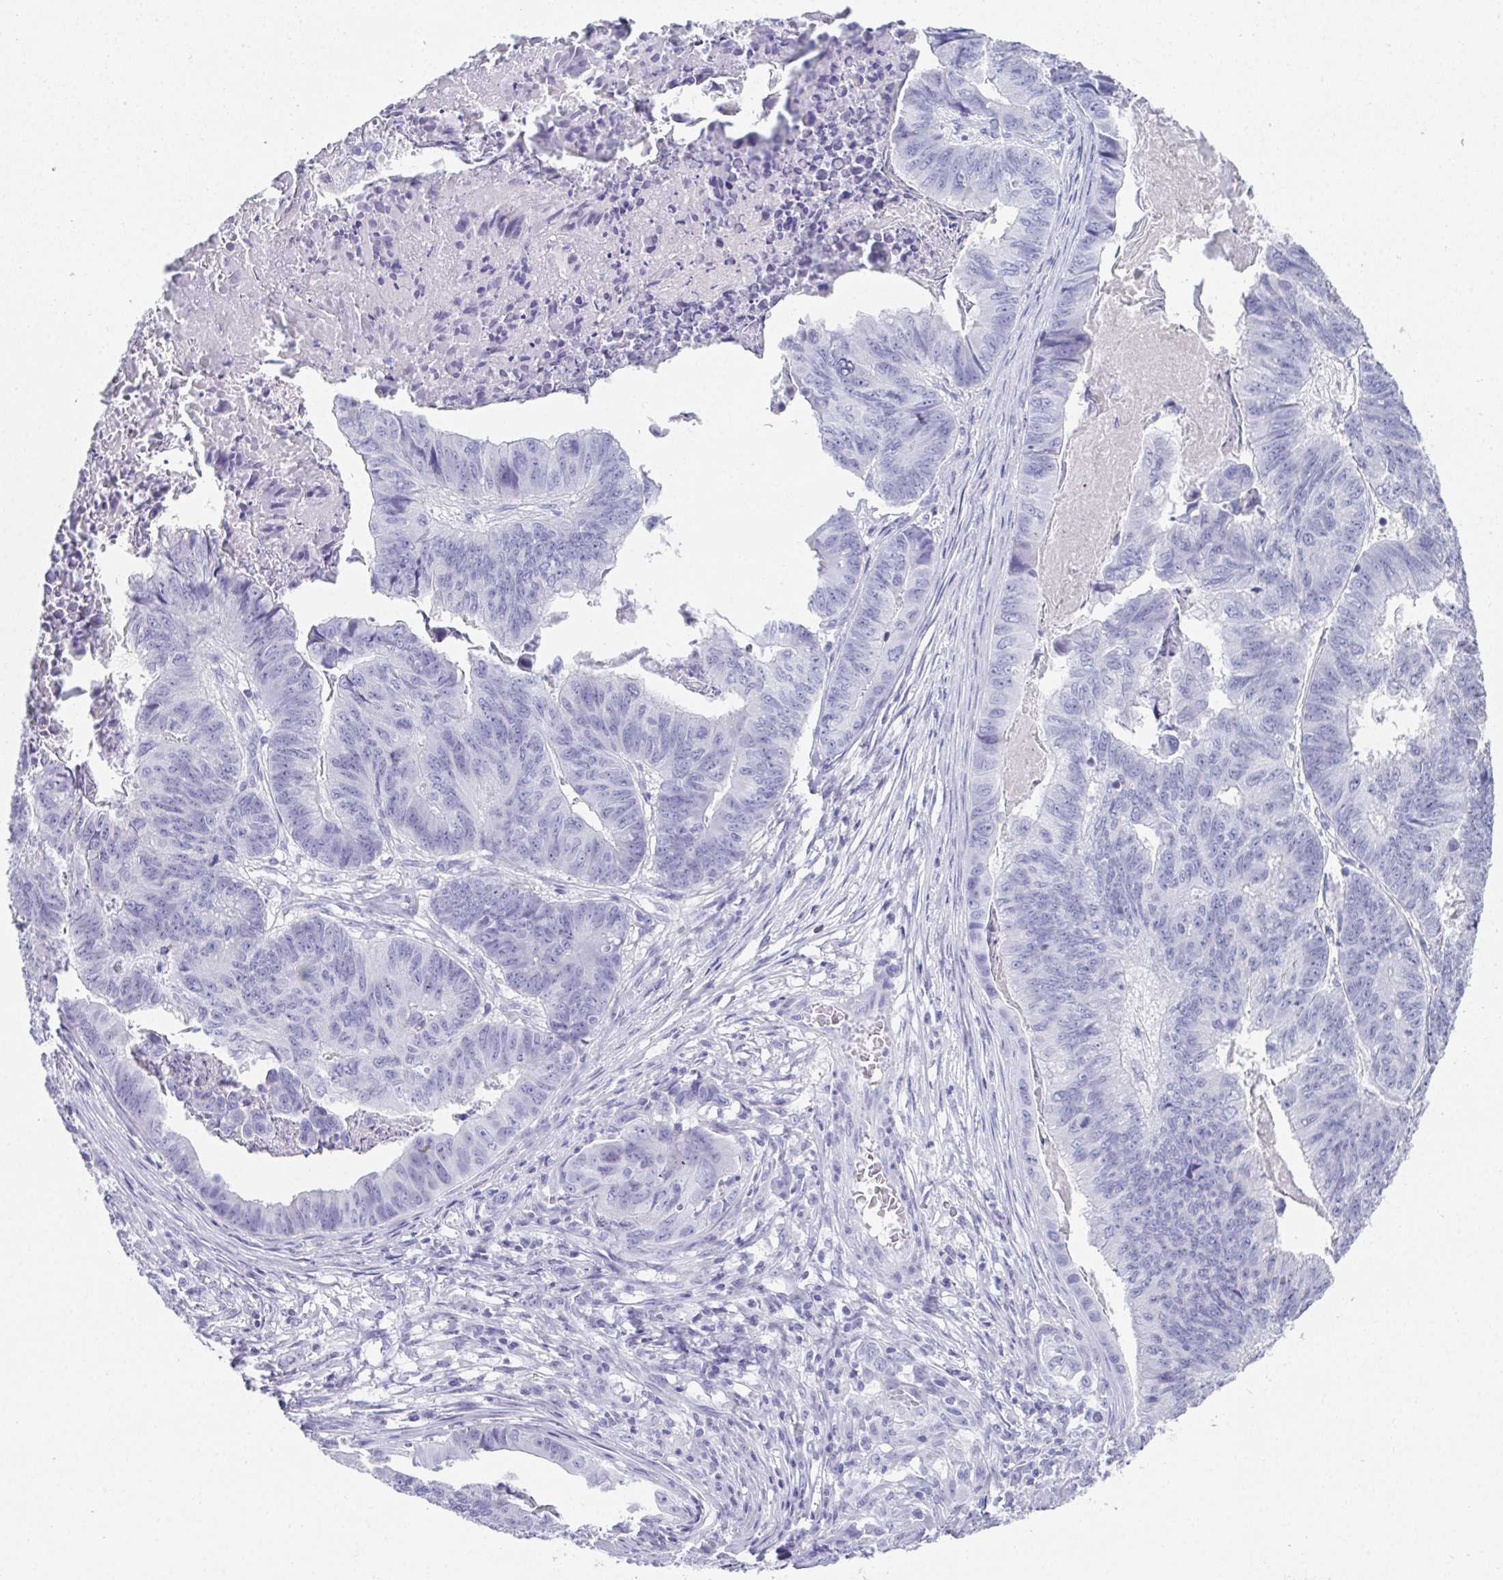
{"staining": {"intensity": "negative", "quantity": "none", "location": "none"}, "tissue": "stomach cancer", "cell_type": "Tumor cells", "image_type": "cancer", "snomed": [{"axis": "morphology", "description": "Adenocarcinoma, NOS"}, {"axis": "topography", "description": "Stomach, lower"}], "caption": "An IHC micrograph of stomach cancer (adenocarcinoma) is shown. There is no staining in tumor cells of stomach cancer (adenocarcinoma). (Stains: DAB (3,3'-diaminobenzidine) immunohistochemistry with hematoxylin counter stain, Microscopy: brightfield microscopy at high magnification).", "gene": "SYCP1", "patient": {"sex": "male", "age": 77}}